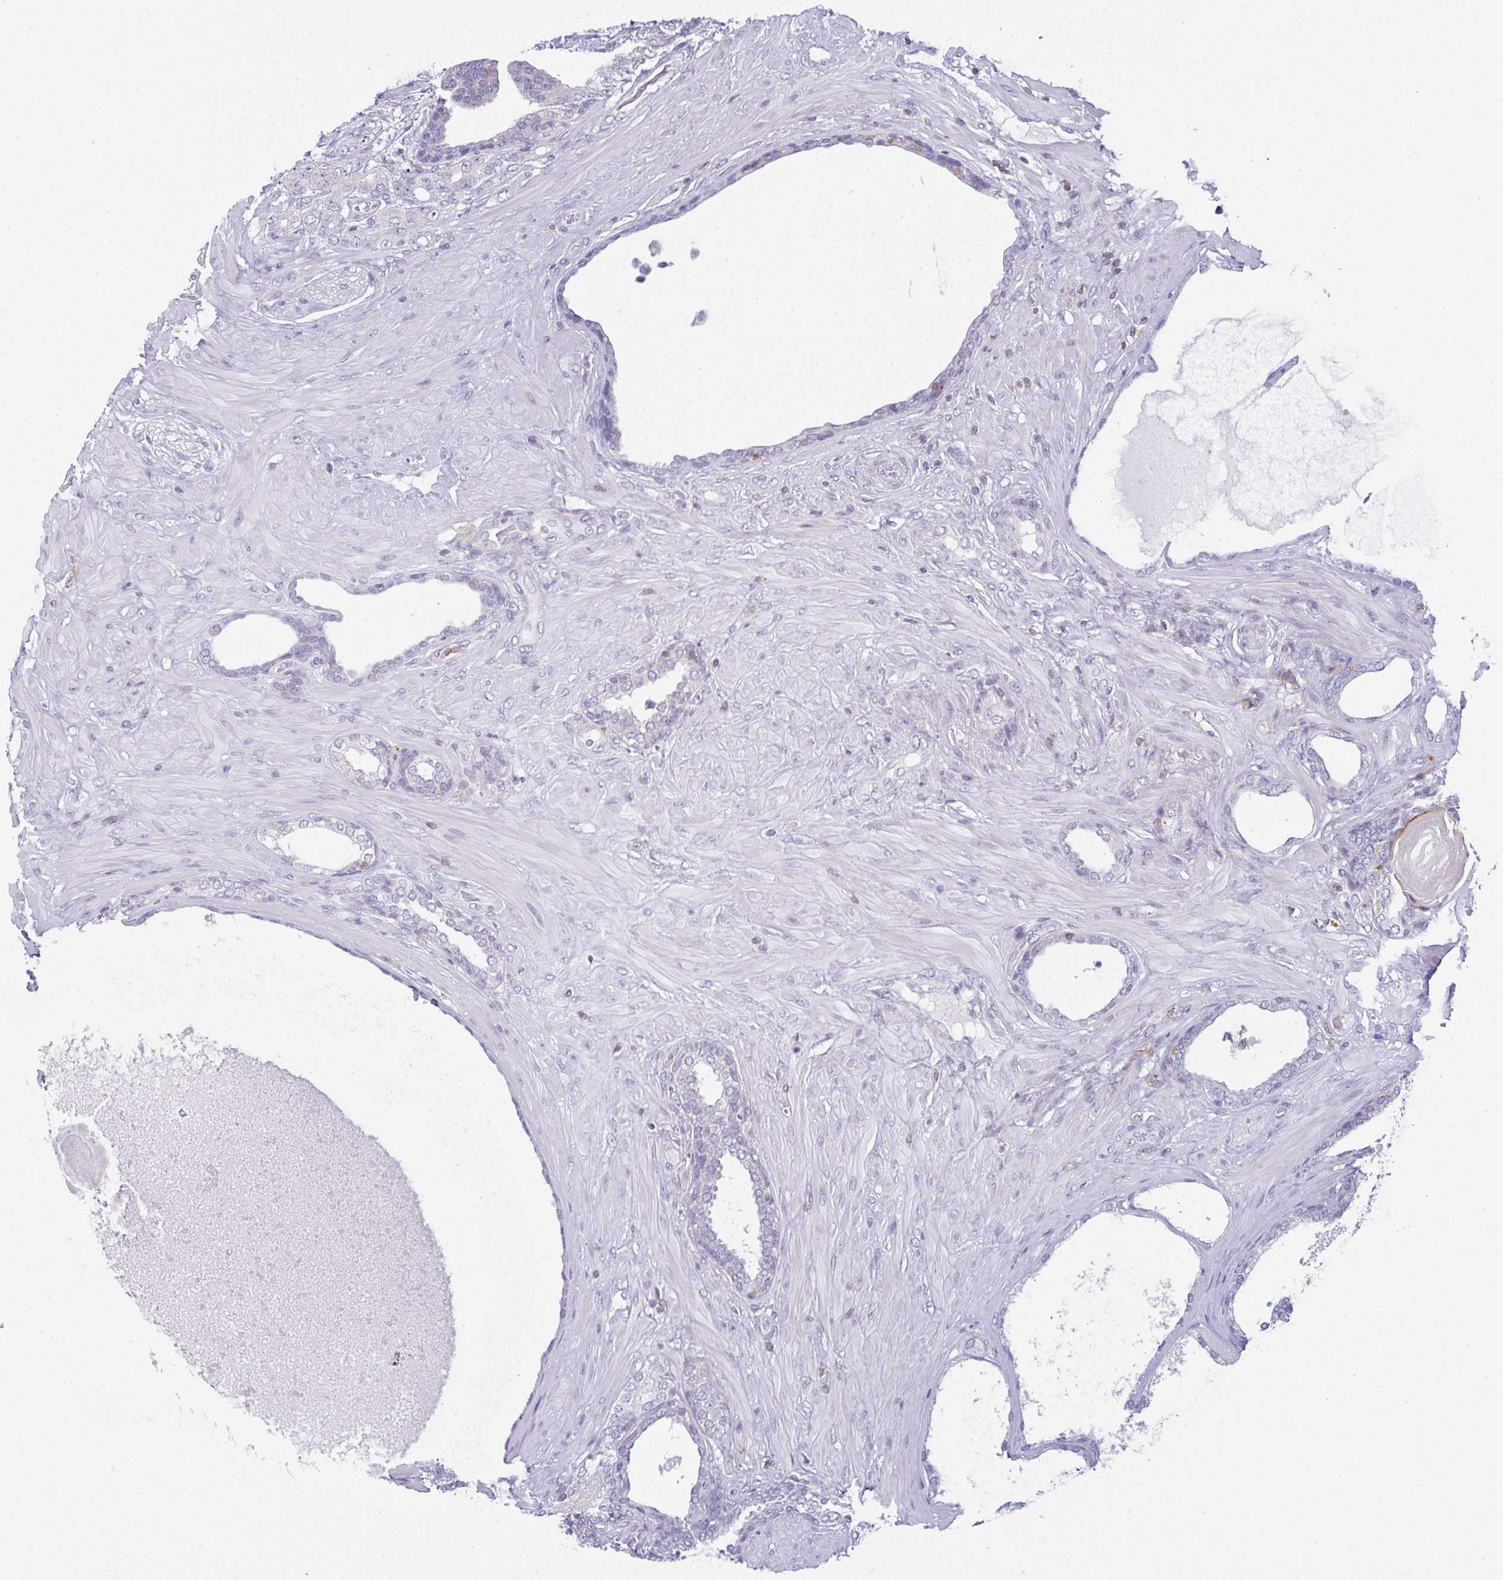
{"staining": {"intensity": "negative", "quantity": "none", "location": "none"}, "tissue": "prostate cancer", "cell_type": "Tumor cells", "image_type": "cancer", "snomed": [{"axis": "morphology", "description": "Adenocarcinoma, High grade"}, {"axis": "topography", "description": "Prostate"}], "caption": "Immunohistochemistry (IHC) photomicrograph of neoplastic tissue: prostate adenocarcinoma (high-grade) stained with DAB shows no significant protein positivity in tumor cells.", "gene": "CD80", "patient": {"sex": "male", "age": 62}}